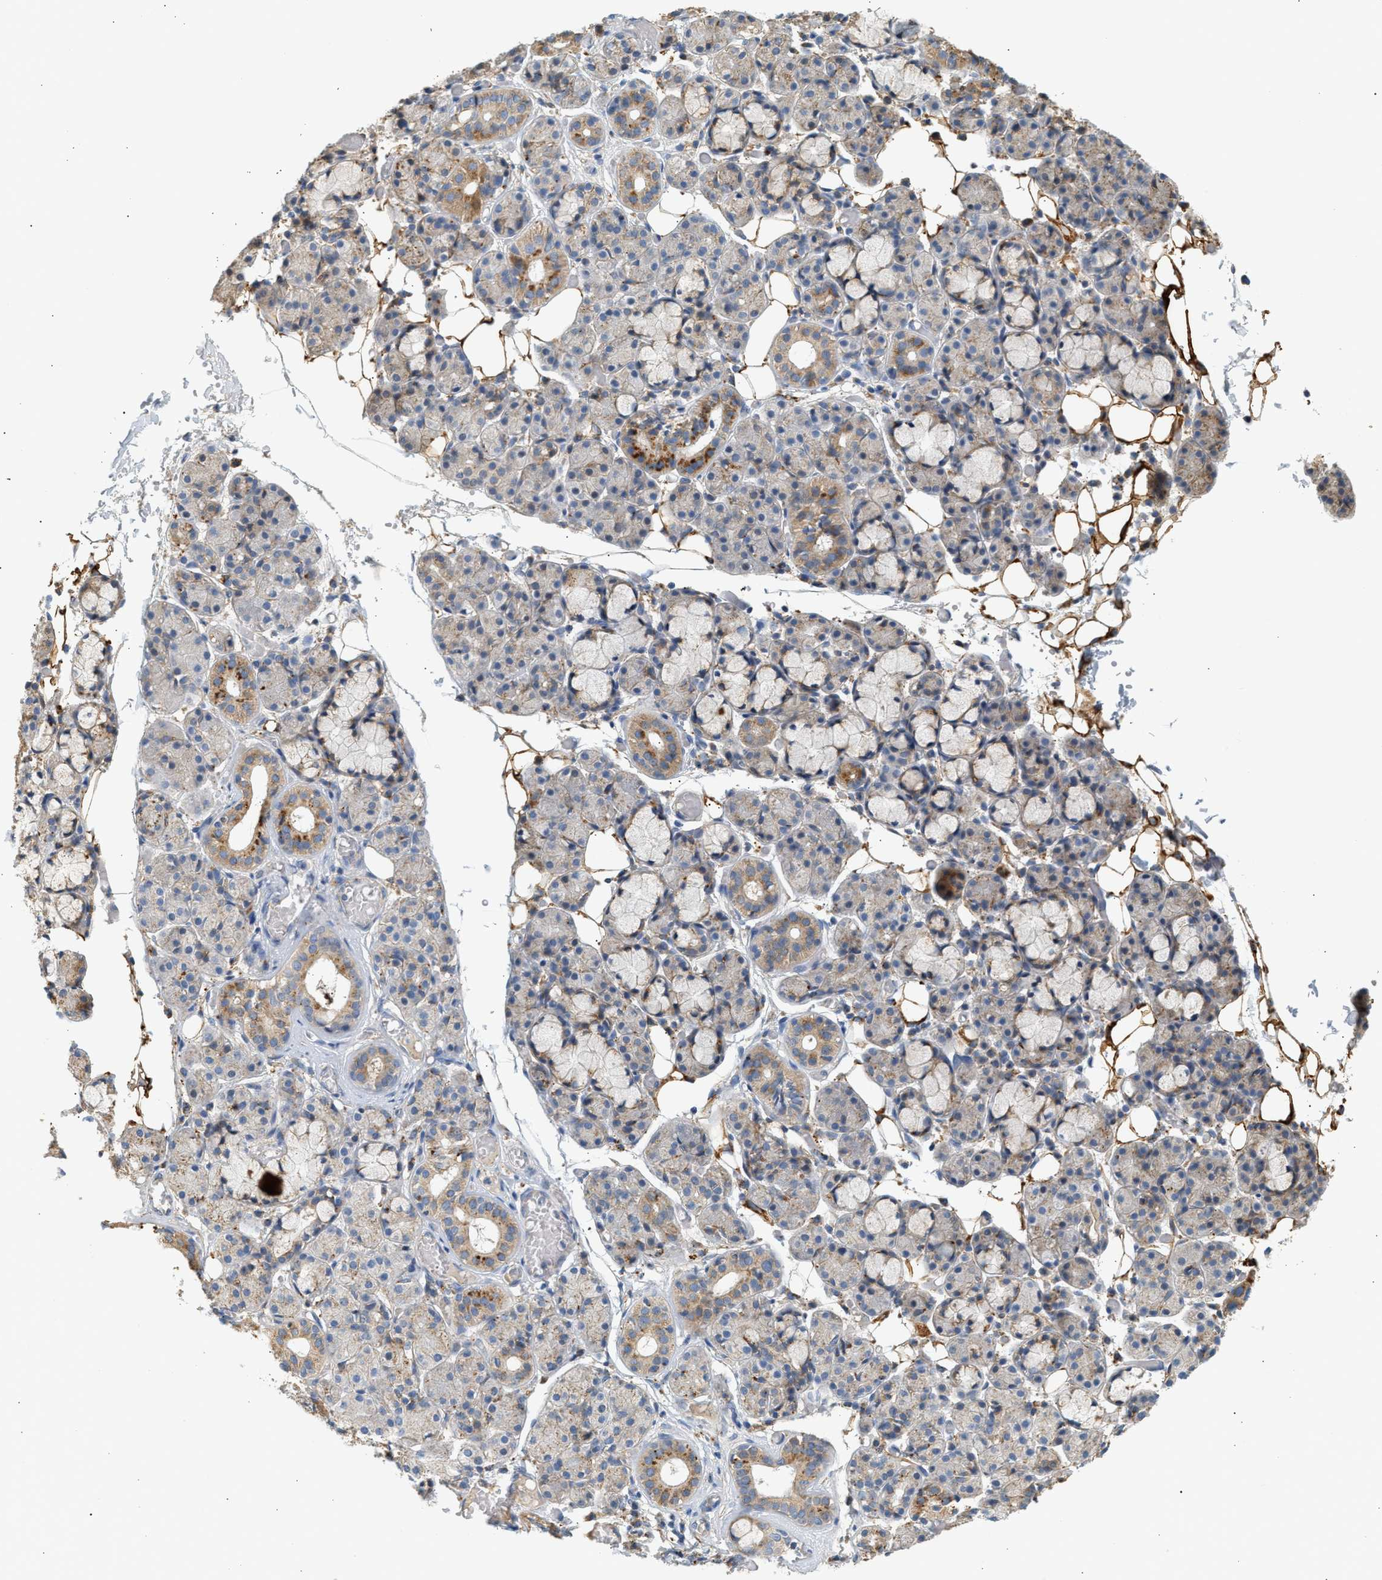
{"staining": {"intensity": "moderate", "quantity": "<25%", "location": "cytoplasmic/membranous"}, "tissue": "salivary gland", "cell_type": "Glandular cells", "image_type": "normal", "snomed": [{"axis": "morphology", "description": "Normal tissue, NOS"}, {"axis": "topography", "description": "Salivary gland"}], "caption": "Moderate cytoplasmic/membranous protein expression is appreciated in about <25% of glandular cells in salivary gland. The staining was performed using DAB (3,3'-diaminobenzidine) to visualize the protein expression in brown, while the nuclei were stained in blue with hematoxylin (Magnification: 20x).", "gene": "ENTHD1", "patient": {"sex": "male", "age": 63}}